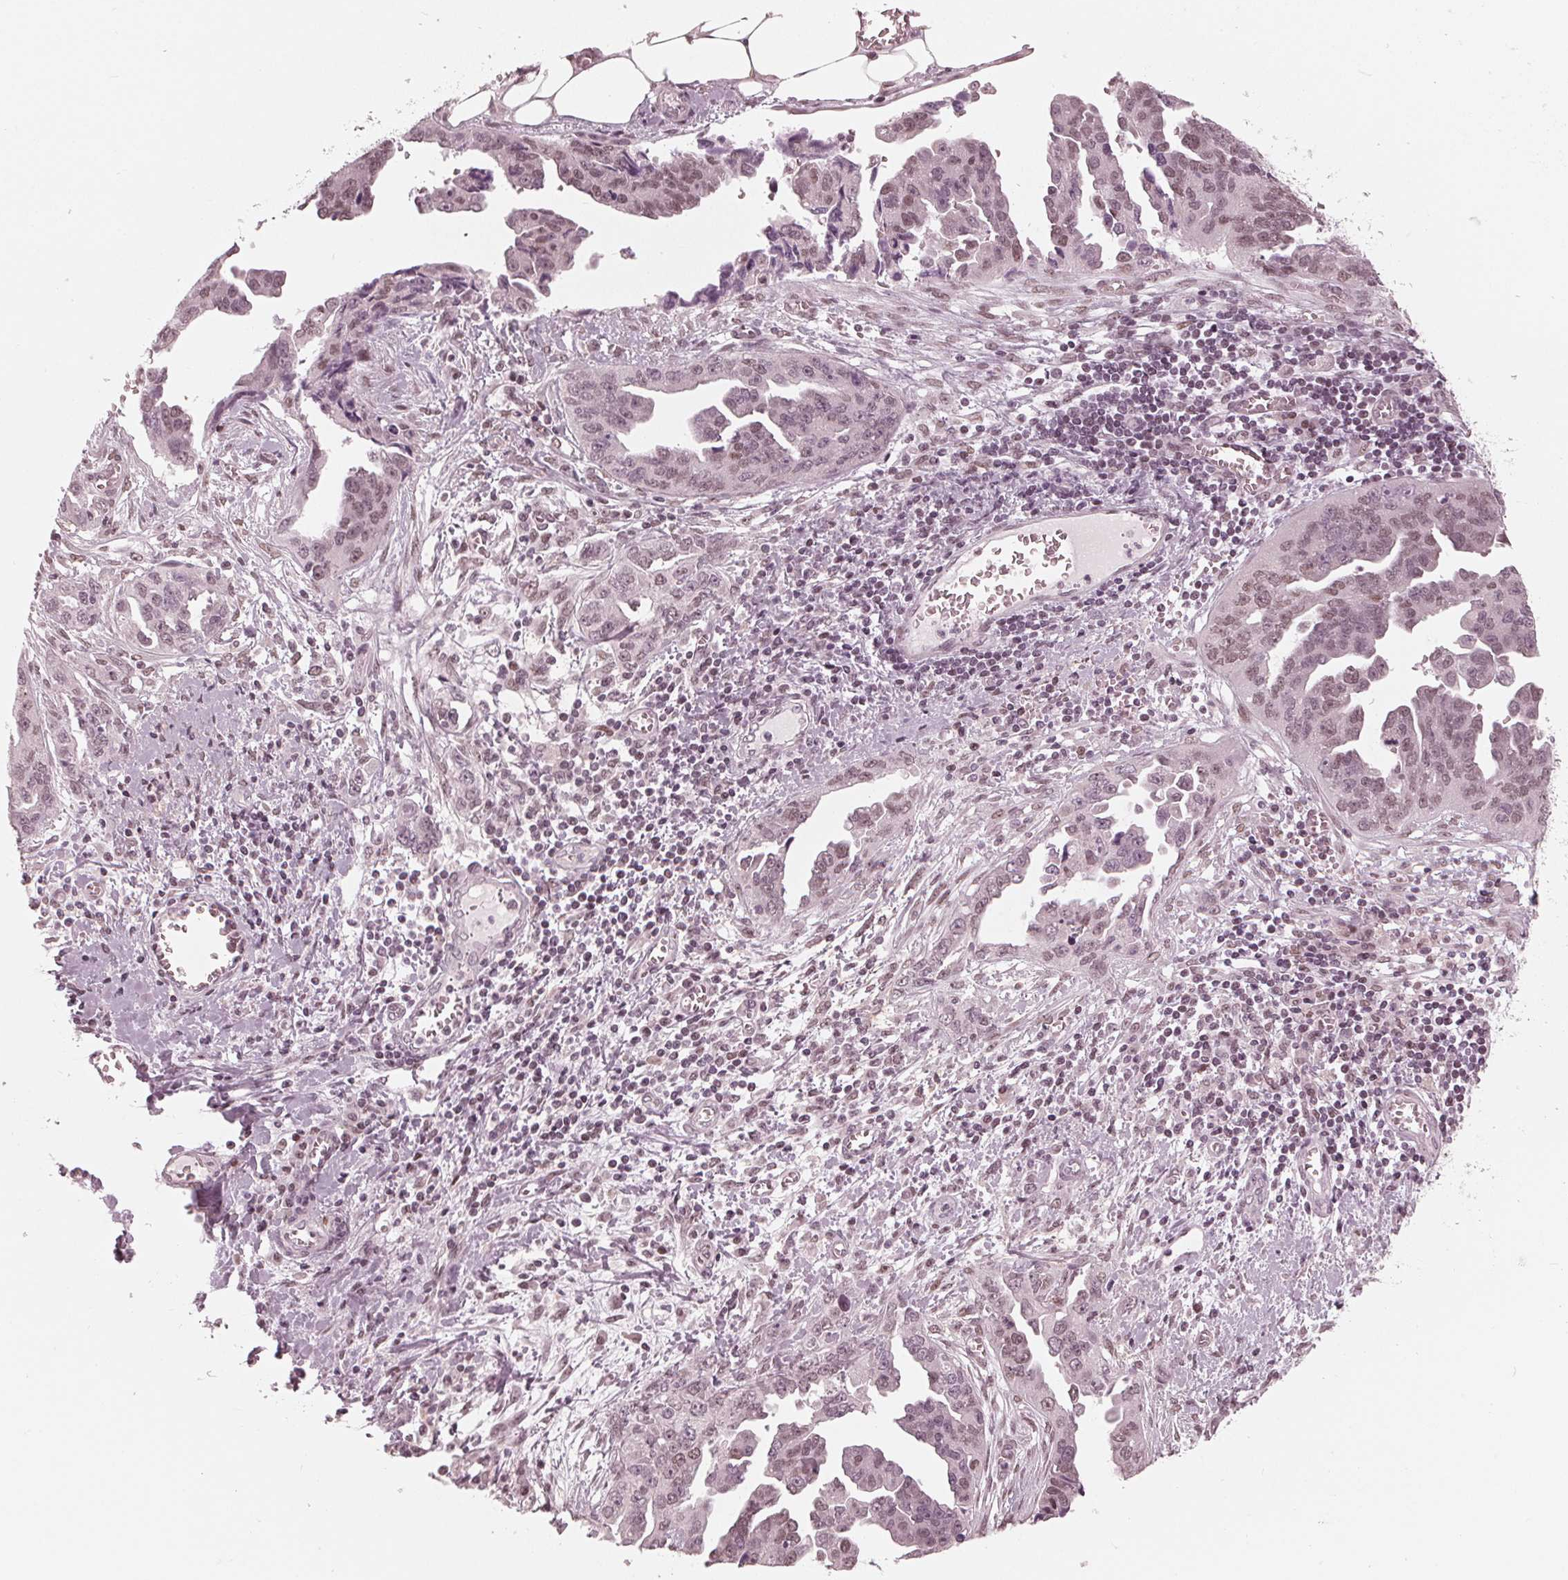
{"staining": {"intensity": "weak", "quantity": "25%-75%", "location": "nuclear"}, "tissue": "ovarian cancer", "cell_type": "Tumor cells", "image_type": "cancer", "snomed": [{"axis": "morphology", "description": "Cystadenocarcinoma, serous, NOS"}, {"axis": "topography", "description": "Ovary"}], "caption": "DAB immunohistochemical staining of human ovarian serous cystadenocarcinoma reveals weak nuclear protein staining in approximately 25%-75% of tumor cells. (IHC, brightfield microscopy, high magnification).", "gene": "DNMT3L", "patient": {"sex": "female", "age": 75}}